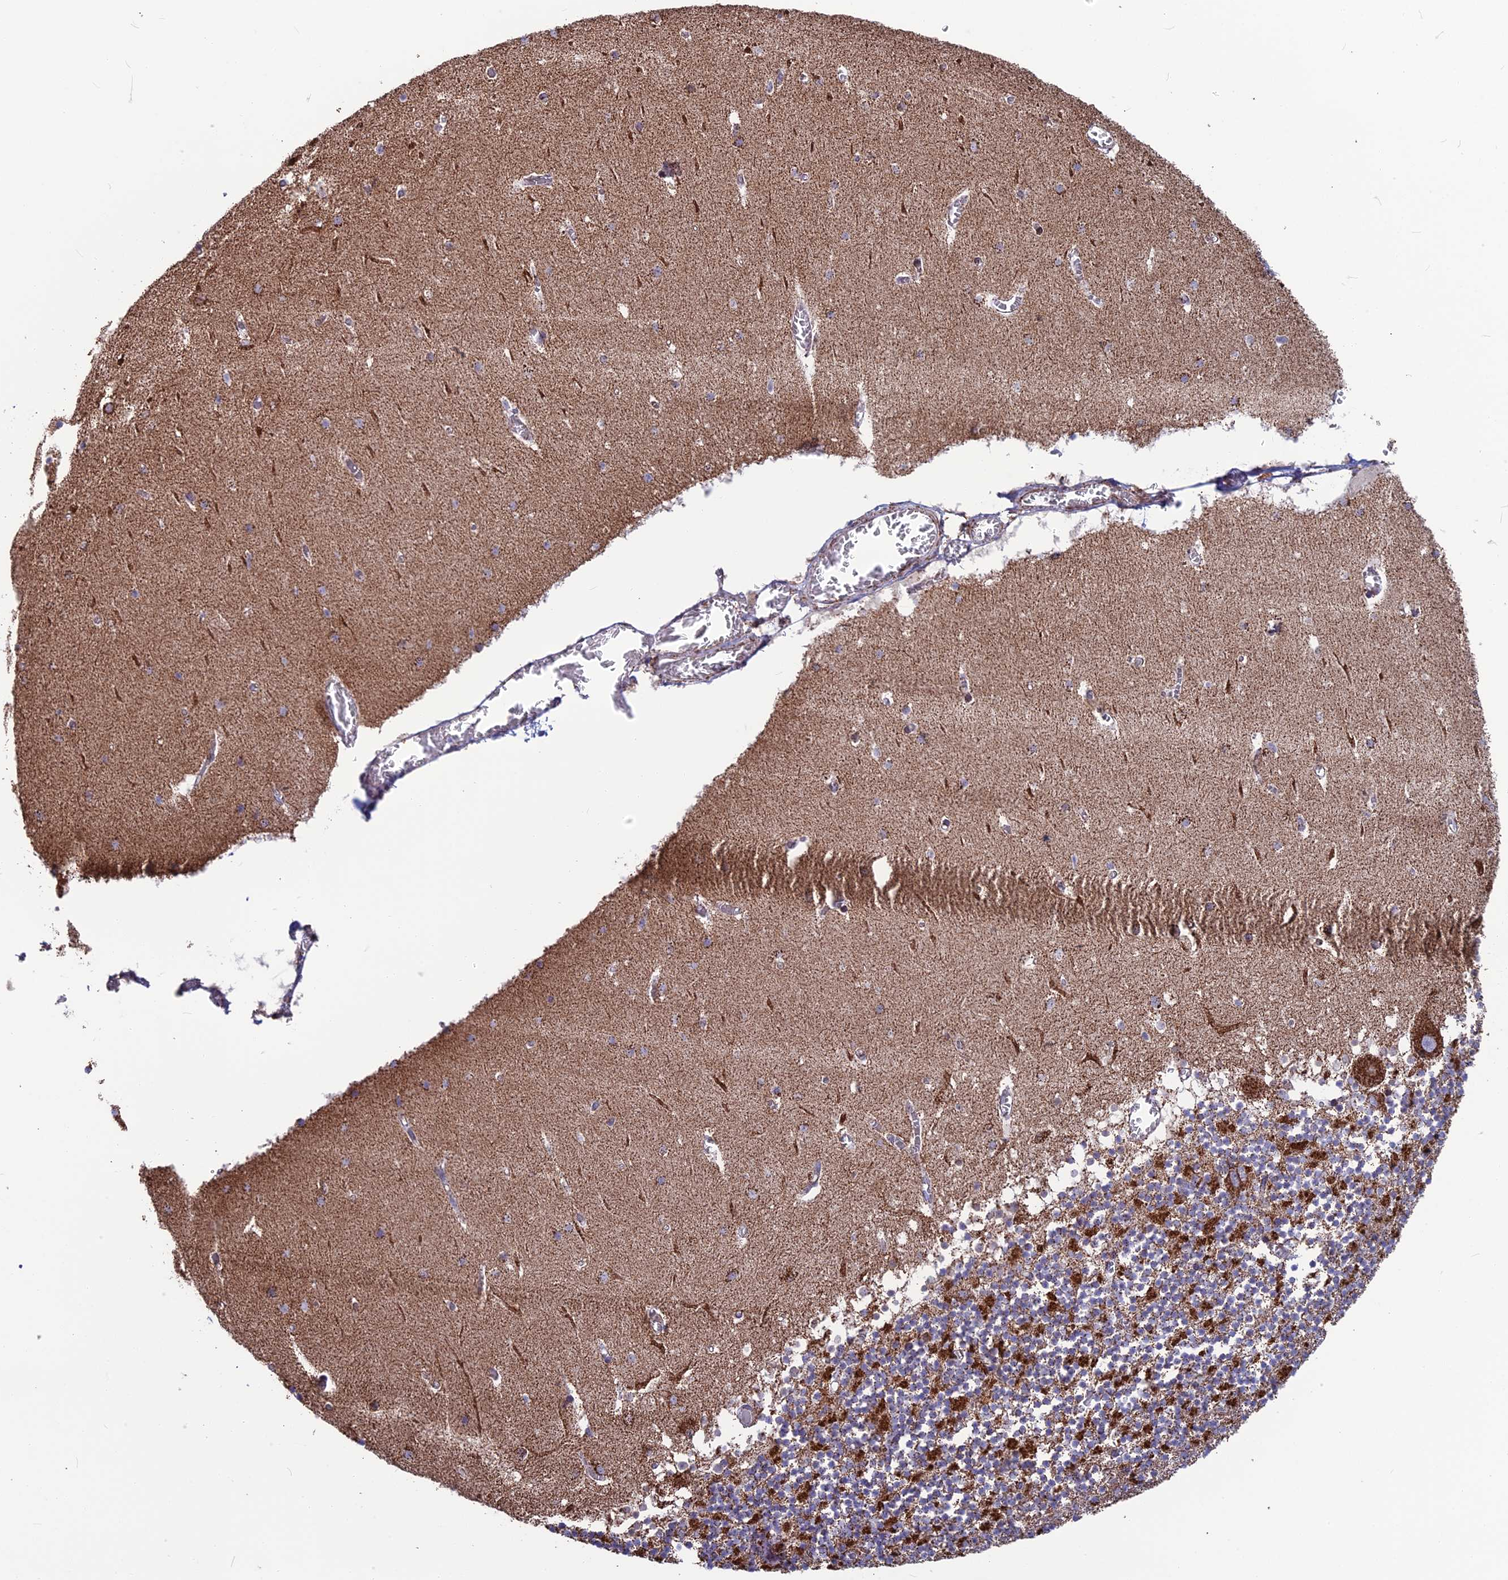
{"staining": {"intensity": "strong", "quantity": "<25%", "location": "cytoplasmic/membranous"}, "tissue": "cerebellum", "cell_type": "Cells in granular layer", "image_type": "normal", "snomed": [{"axis": "morphology", "description": "Normal tissue, NOS"}, {"axis": "topography", "description": "Cerebellum"}], "caption": "Cerebellum stained for a protein exhibits strong cytoplasmic/membranous positivity in cells in granular layer. (brown staining indicates protein expression, while blue staining denotes nuclei).", "gene": "CS", "patient": {"sex": "female", "age": 28}}